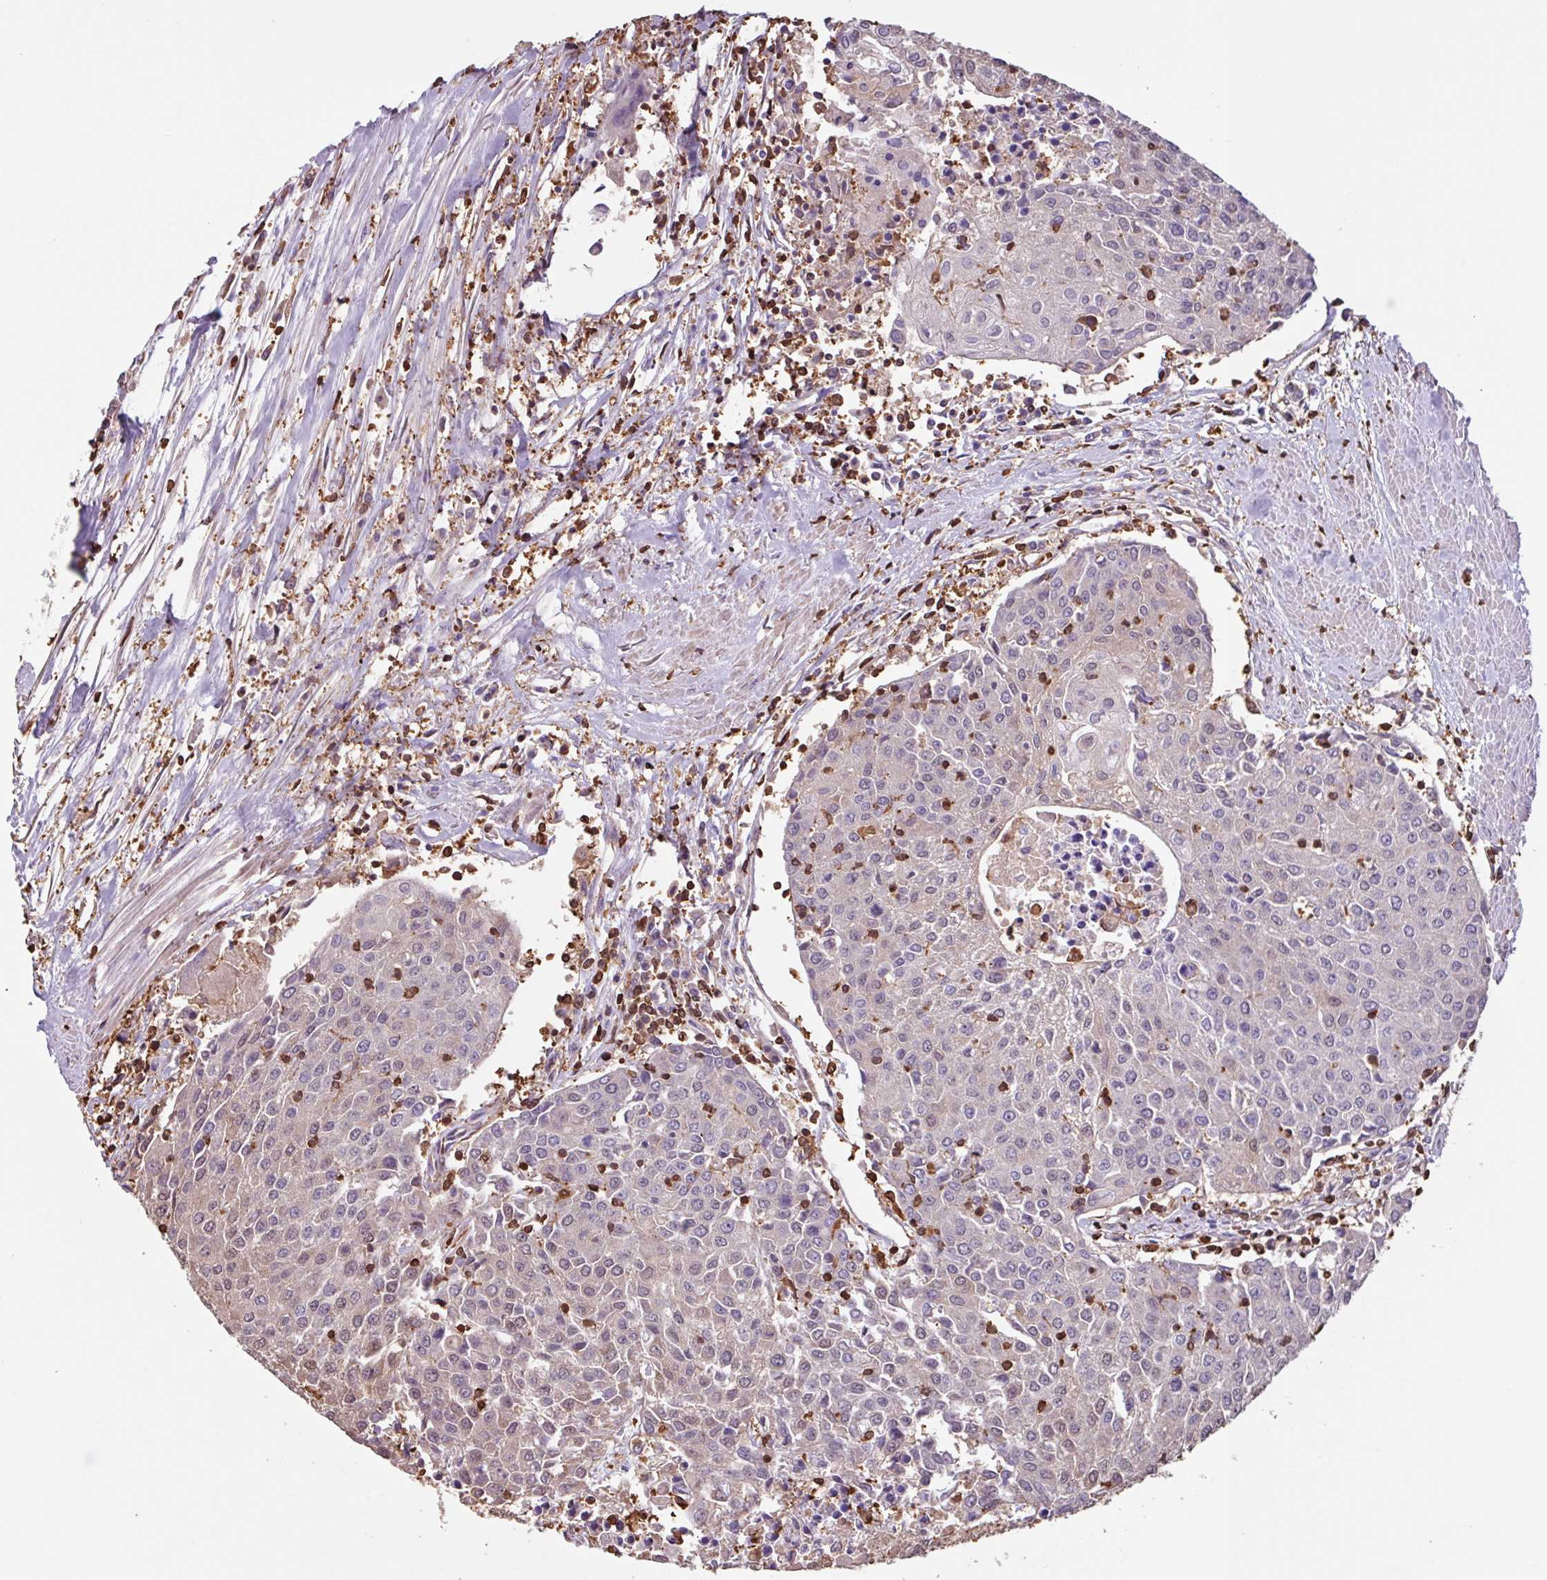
{"staining": {"intensity": "negative", "quantity": "none", "location": "none"}, "tissue": "urothelial cancer", "cell_type": "Tumor cells", "image_type": "cancer", "snomed": [{"axis": "morphology", "description": "Urothelial carcinoma, High grade"}, {"axis": "topography", "description": "Urinary bladder"}], "caption": "Urothelial cancer was stained to show a protein in brown. There is no significant positivity in tumor cells.", "gene": "ARHGDIB", "patient": {"sex": "female", "age": 85}}